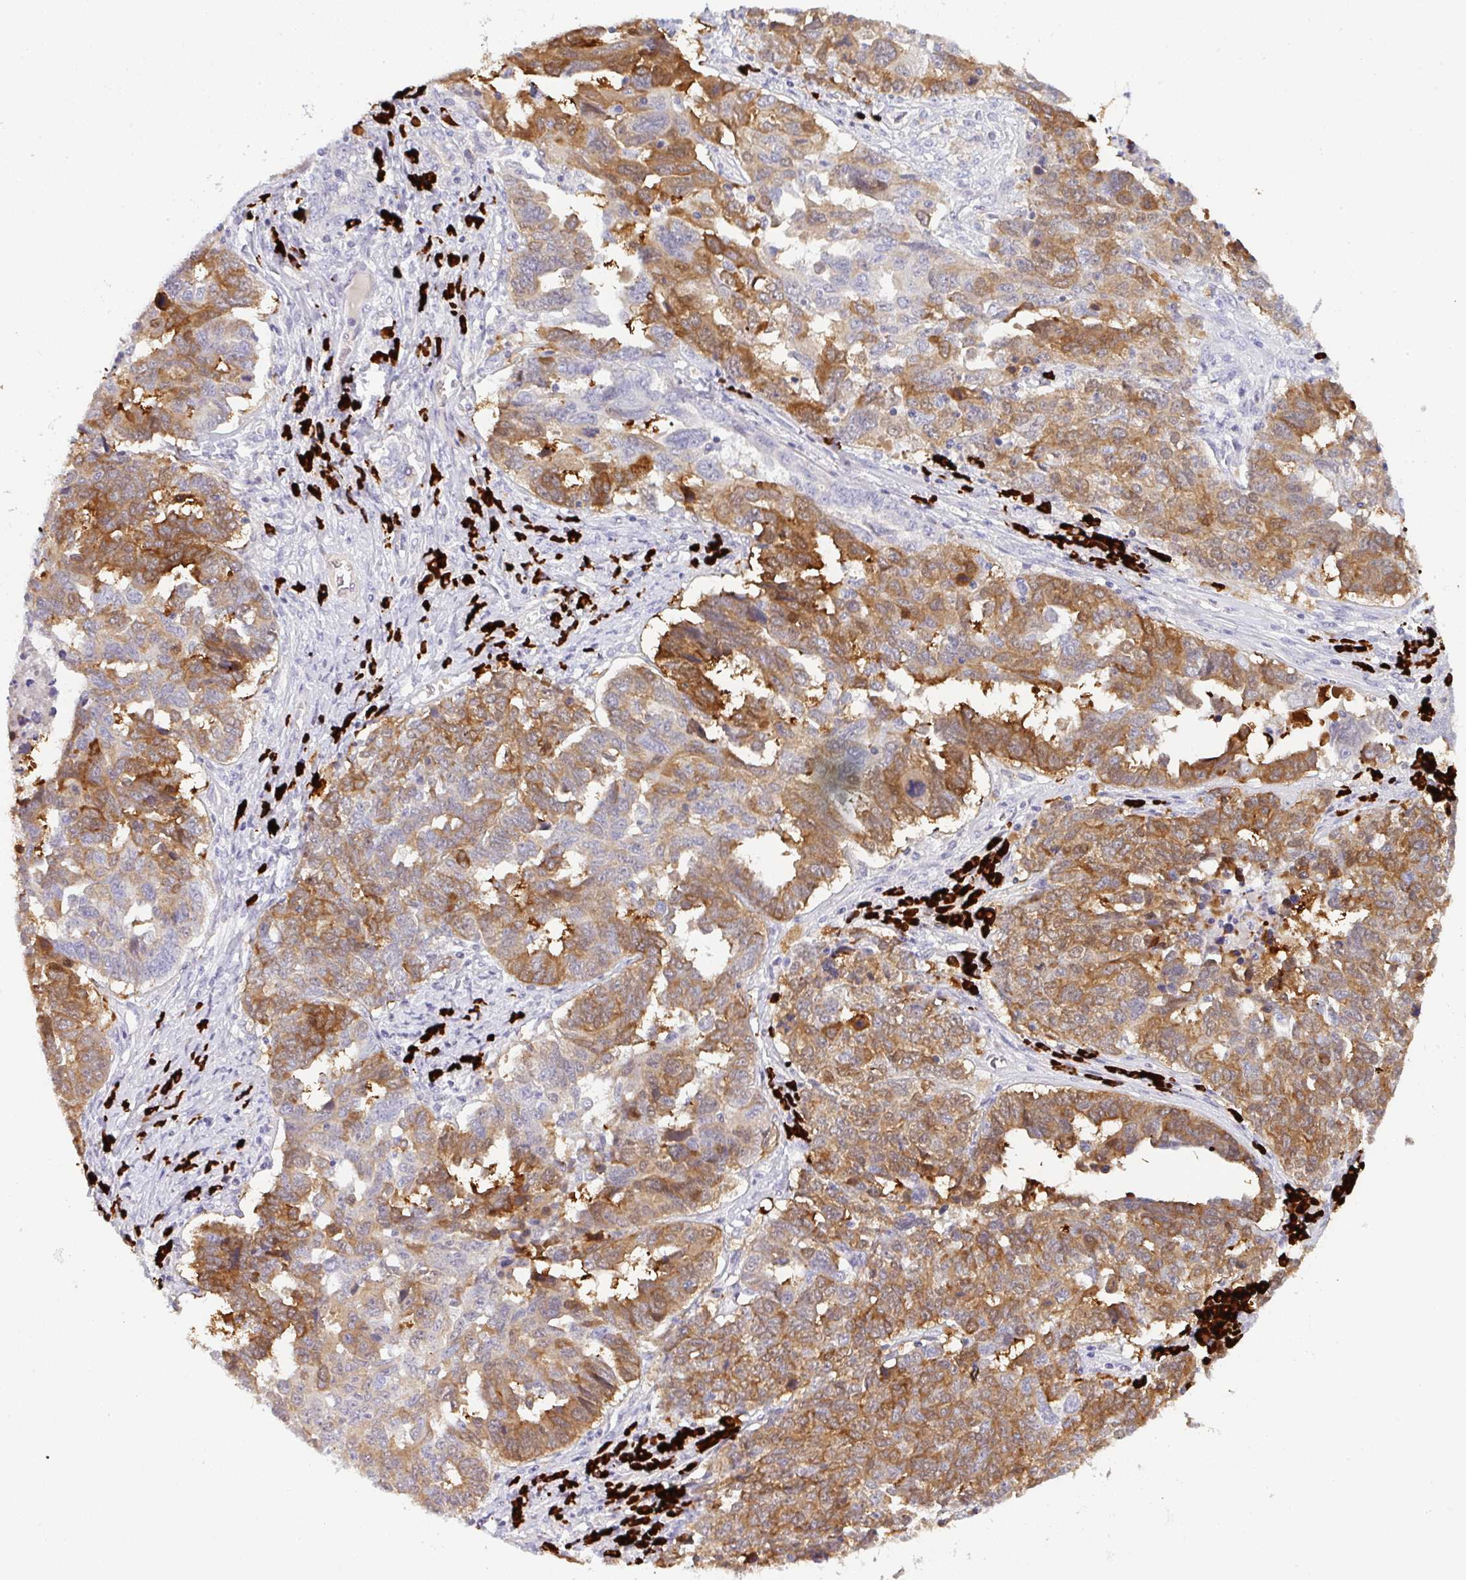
{"staining": {"intensity": "moderate", "quantity": ">75%", "location": "cytoplasmic/membranous"}, "tissue": "ovarian cancer", "cell_type": "Tumor cells", "image_type": "cancer", "snomed": [{"axis": "morphology", "description": "Carcinoma, endometroid"}, {"axis": "topography", "description": "Ovary"}], "caption": "Protein analysis of ovarian endometroid carcinoma tissue demonstrates moderate cytoplasmic/membranous positivity in approximately >75% of tumor cells.", "gene": "CACNA1S", "patient": {"sex": "female", "age": 62}}